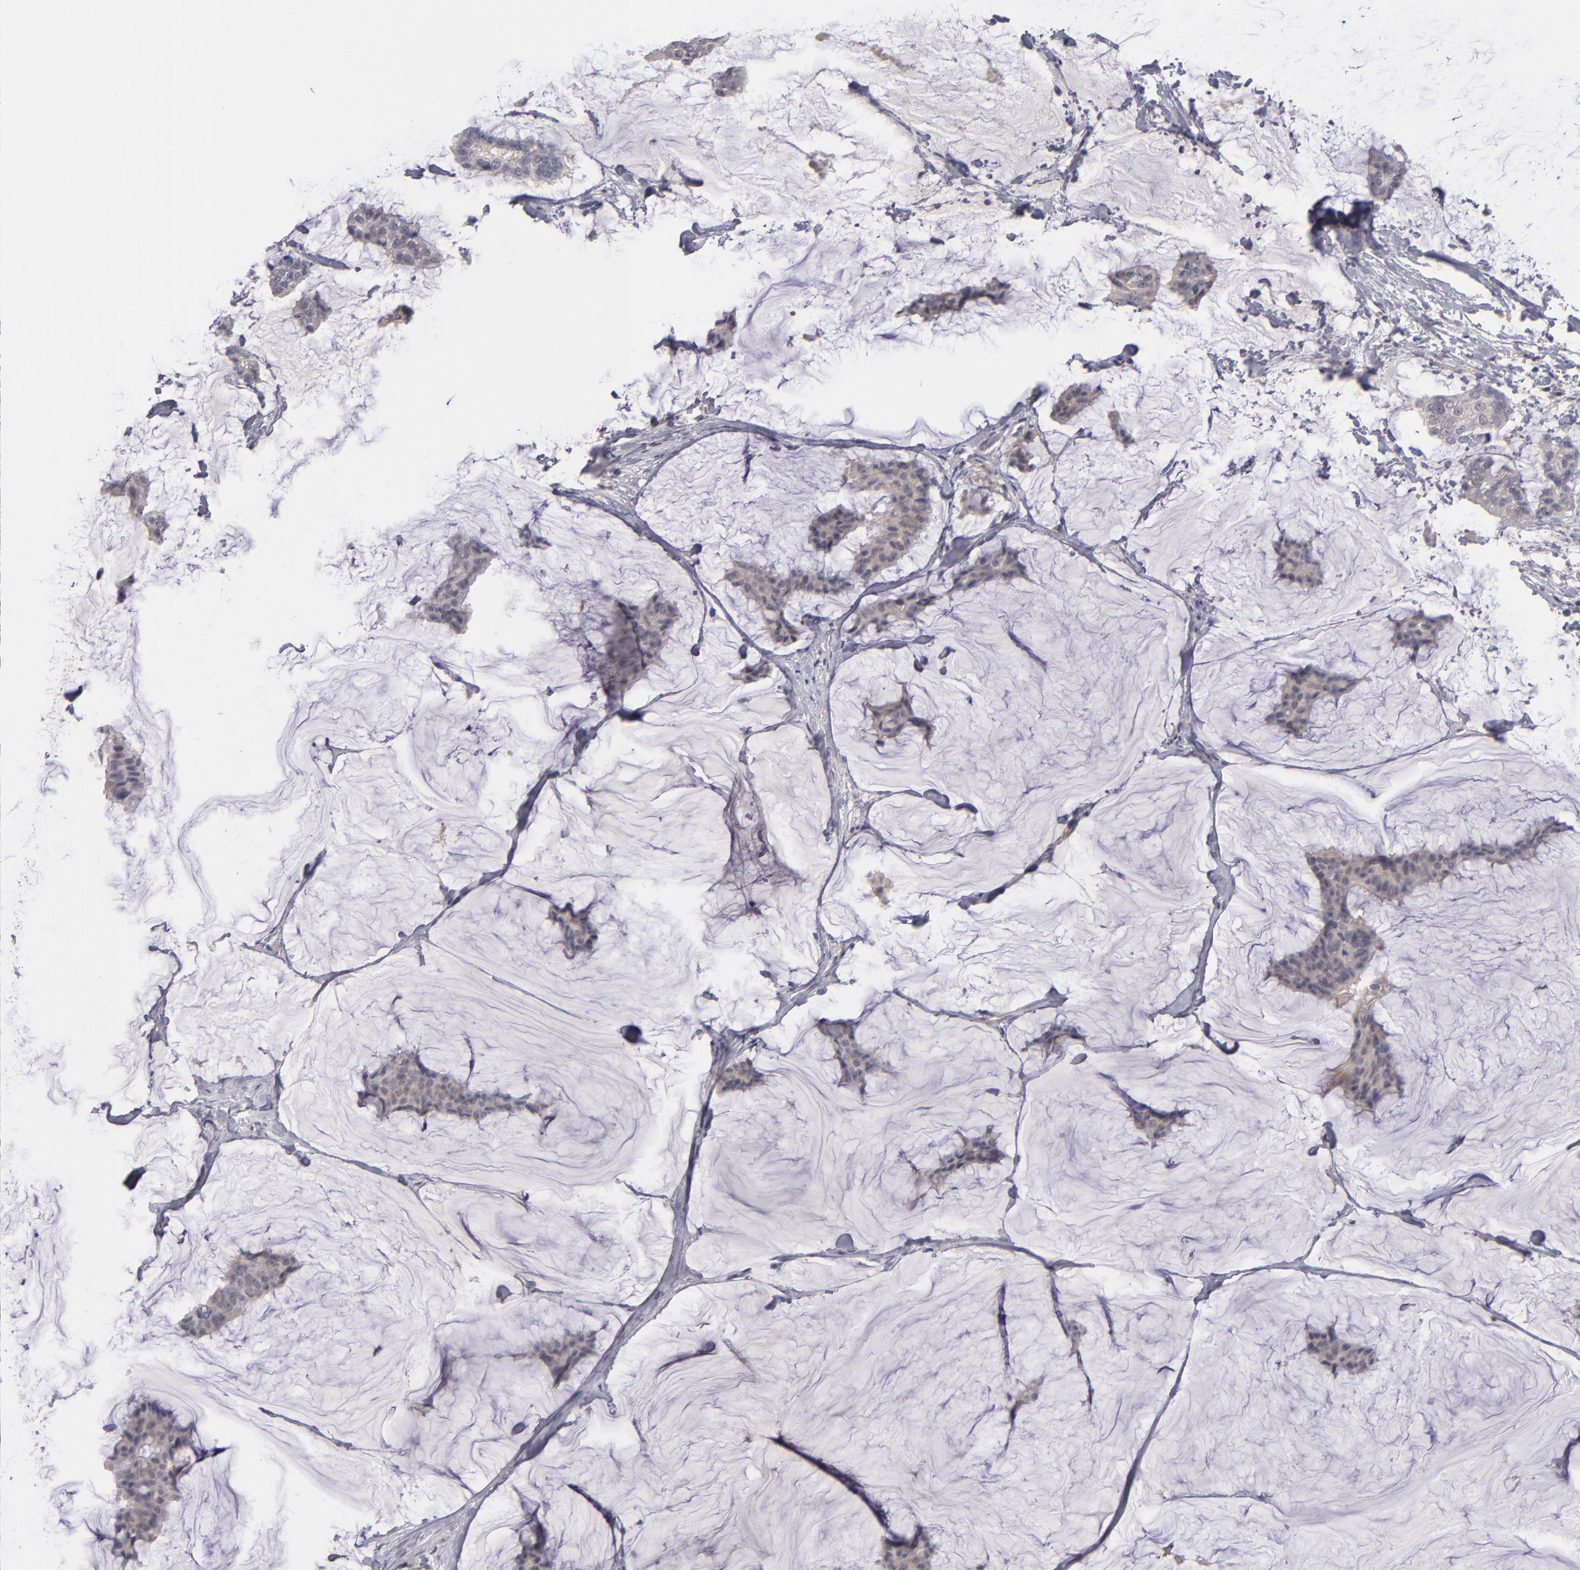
{"staining": {"intensity": "weak", "quantity": ">75%", "location": "cytoplasmic/membranous"}, "tissue": "breast cancer", "cell_type": "Tumor cells", "image_type": "cancer", "snomed": [{"axis": "morphology", "description": "Duct carcinoma"}, {"axis": "topography", "description": "Breast"}], "caption": "A micrograph of human breast invasive ductal carcinoma stained for a protein reveals weak cytoplasmic/membranous brown staining in tumor cells.", "gene": "ITIH4", "patient": {"sex": "female", "age": 93}}